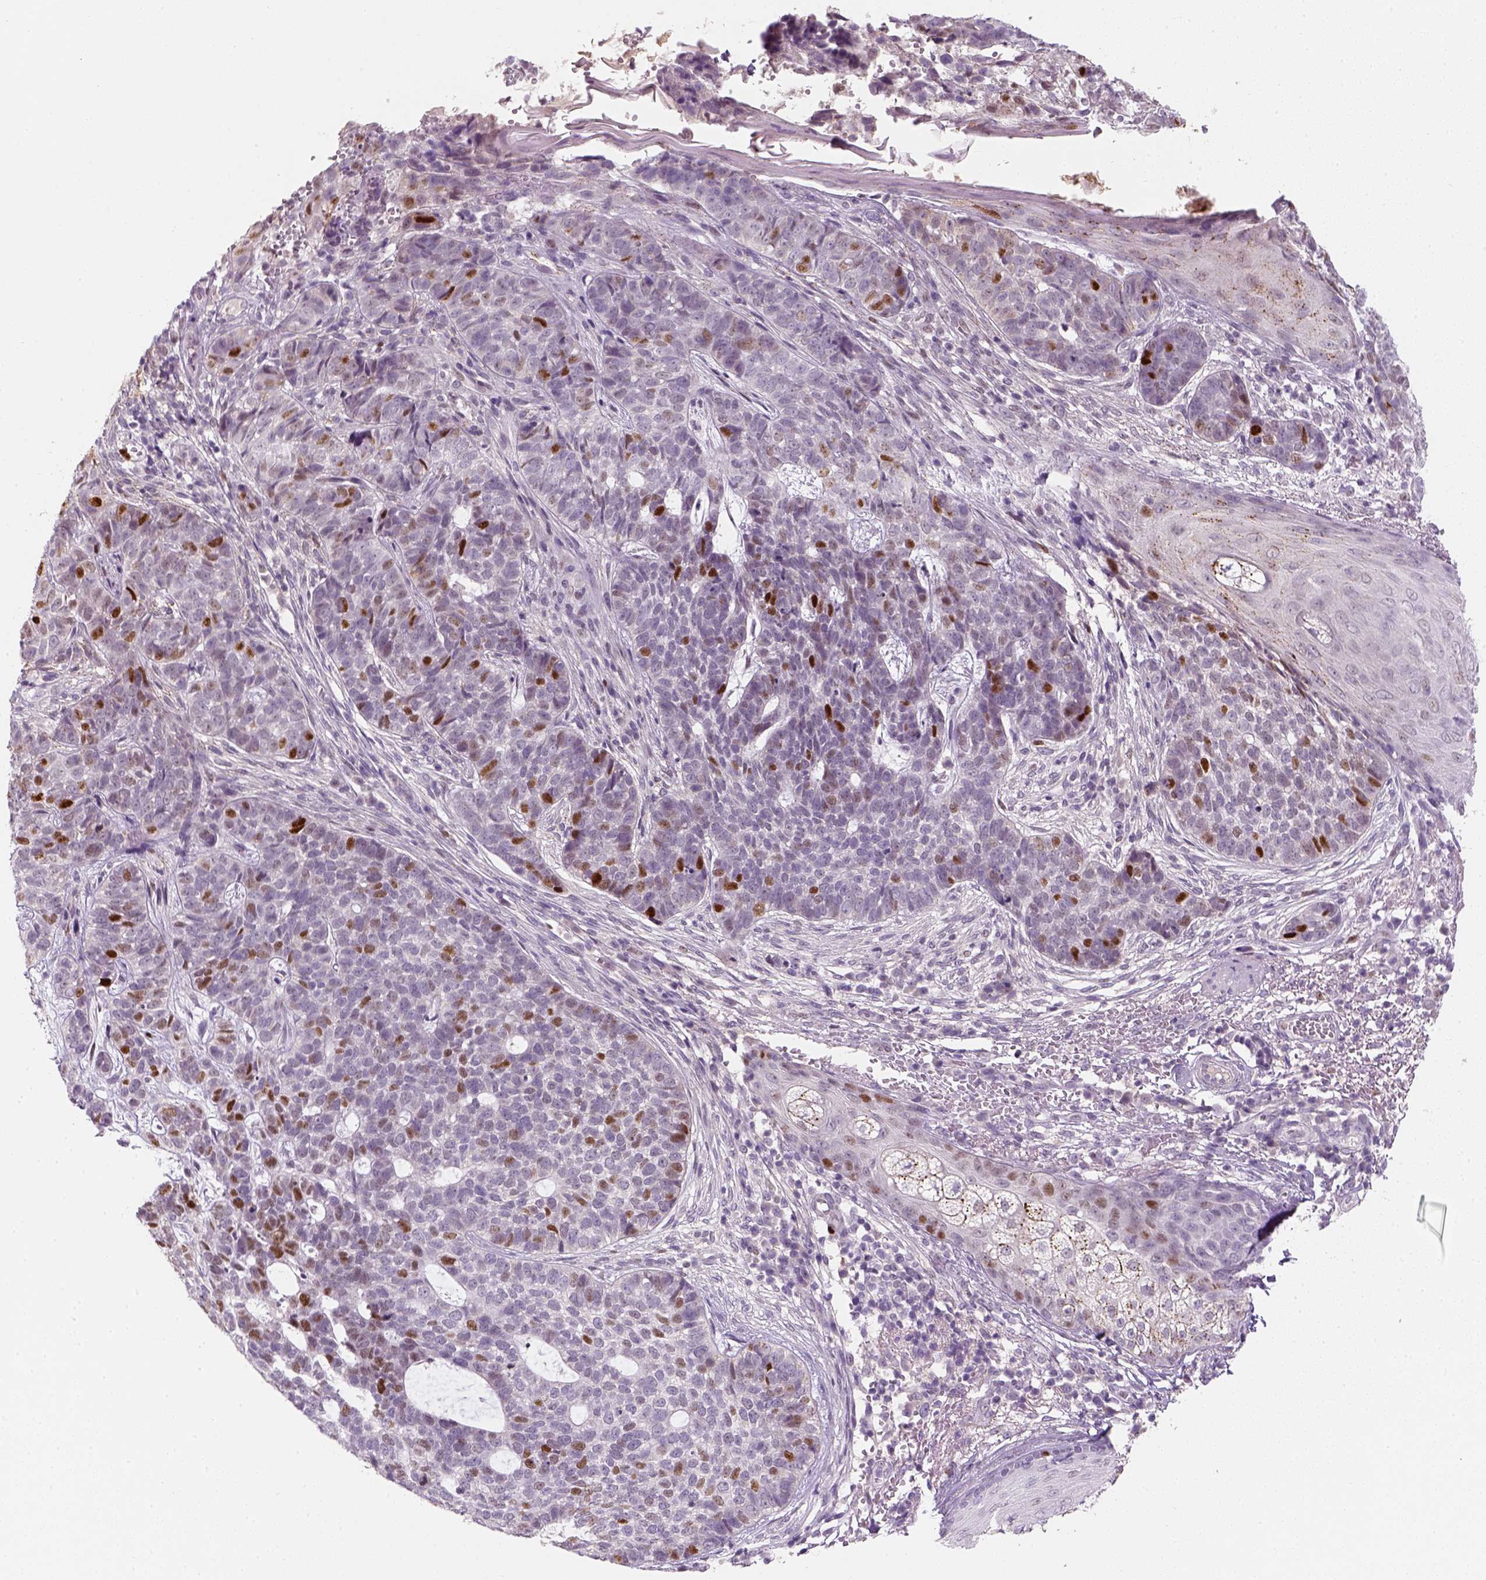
{"staining": {"intensity": "strong", "quantity": "<25%", "location": "nuclear"}, "tissue": "skin cancer", "cell_type": "Tumor cells", "image_type": "cancer", "snomed": [{"axis": "morphology", "description": "Basal cell carcinoma"}, {"axis": "topography", "description": "Skin"}], "caption": "A medium amount of strong nuclear staining is identified in about <25% of tumor cells in skin cancer tissue.", "gene": "TP53", "patient": {"sex": "female", "age": 69}}